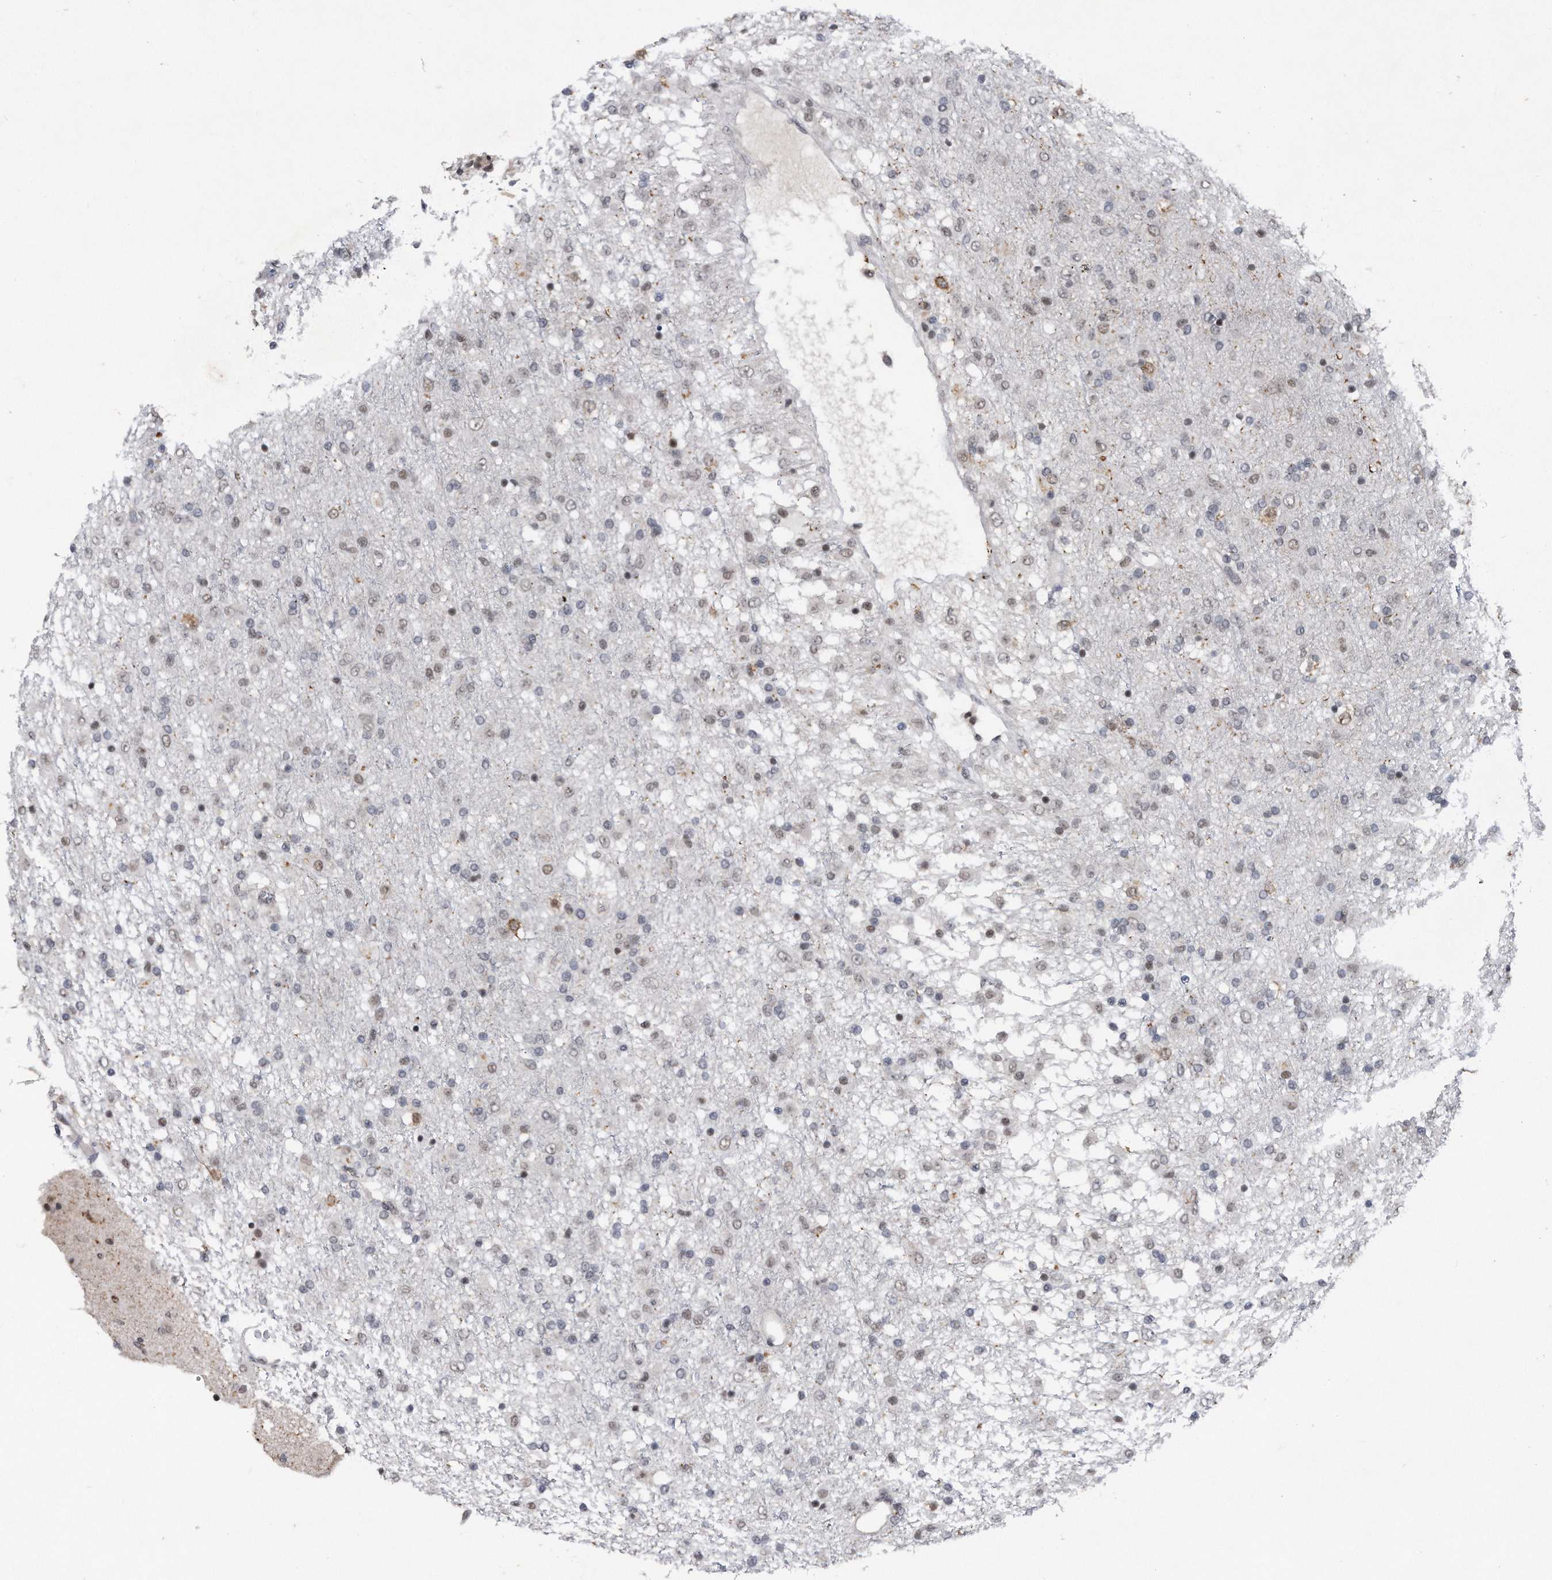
{"staining": {"intensity": "moderate", "quantity": "<25%", "location": "nuclear"}, "tissue": "glioma", "cell_type": "Tumor cells", "image_type": "cancer", "snomed": [{"axis": "morphology", "description": "Glioma, malignant, Low grade"}, {"axis": "topography", "description": "Brain"}], "caption": "The photomicrograph displays a brown stain indicating the presence of a protein in the nuclear of tumor cells in malignant glioma (low-grade). The staining was performed using DAB (3,3'-diaminobenzidine) to visualize the protein expression in brown, while the nuclei were stained in blue with hematoxylin (Magnification: 20x).", "gene": "VIRMA", "patient": {"sex": "male", "age": 65}}